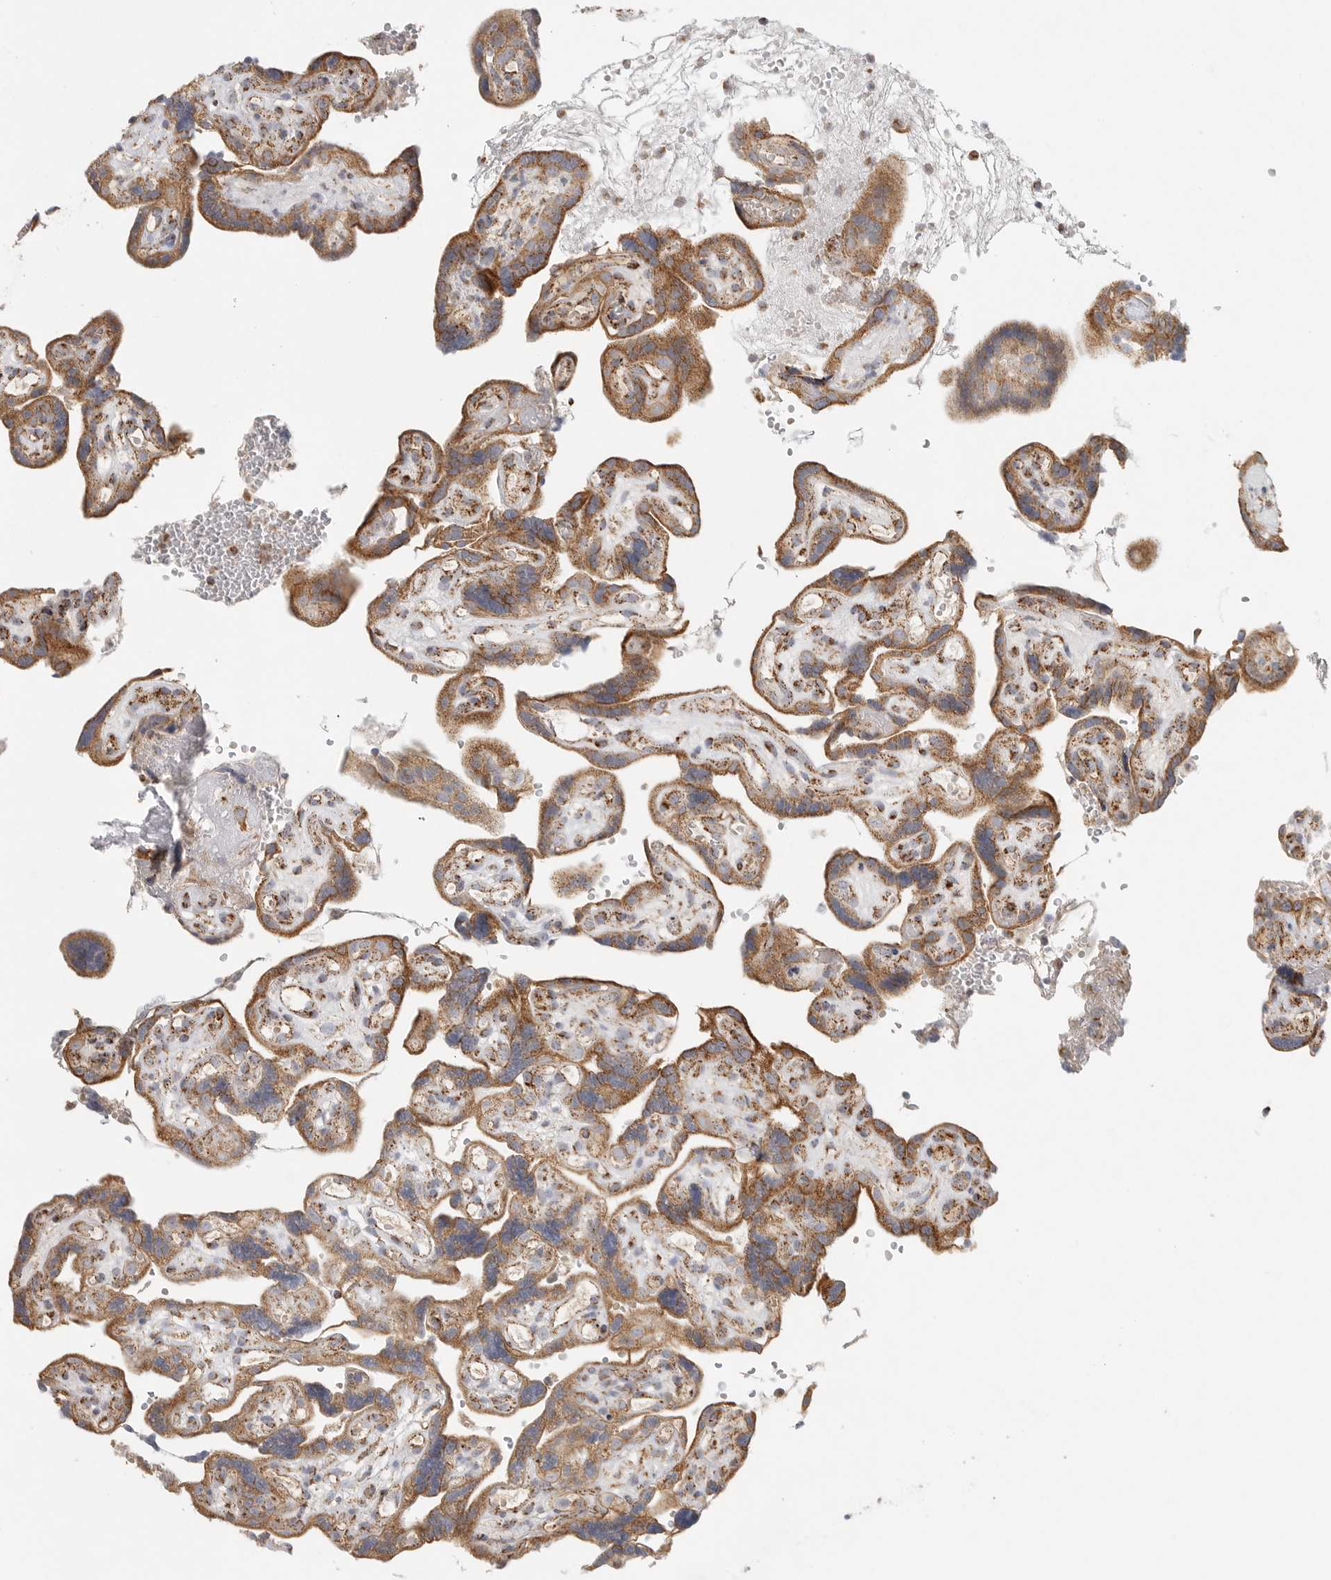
{"staining": {"intensity": "moderate", "quantity": ">75%", "location": "cytoplasmic/membranous"}, "tissue": "placenta", "cell_type": "Decidual cells", "image_type": "normal", "snomed": [{"axis": "morphology", "description": "Normal tissue, NOS"}, {"axis": "topography", "description": "Placenta"}], "caption": "Protein staining of unremarkable placenta demonstrates moderate cytoplasmic/membranous staining in approximately >75% of decidual cells.", "gene": "SLC25A26", "patient": {"sex": "female", "age": 30}}